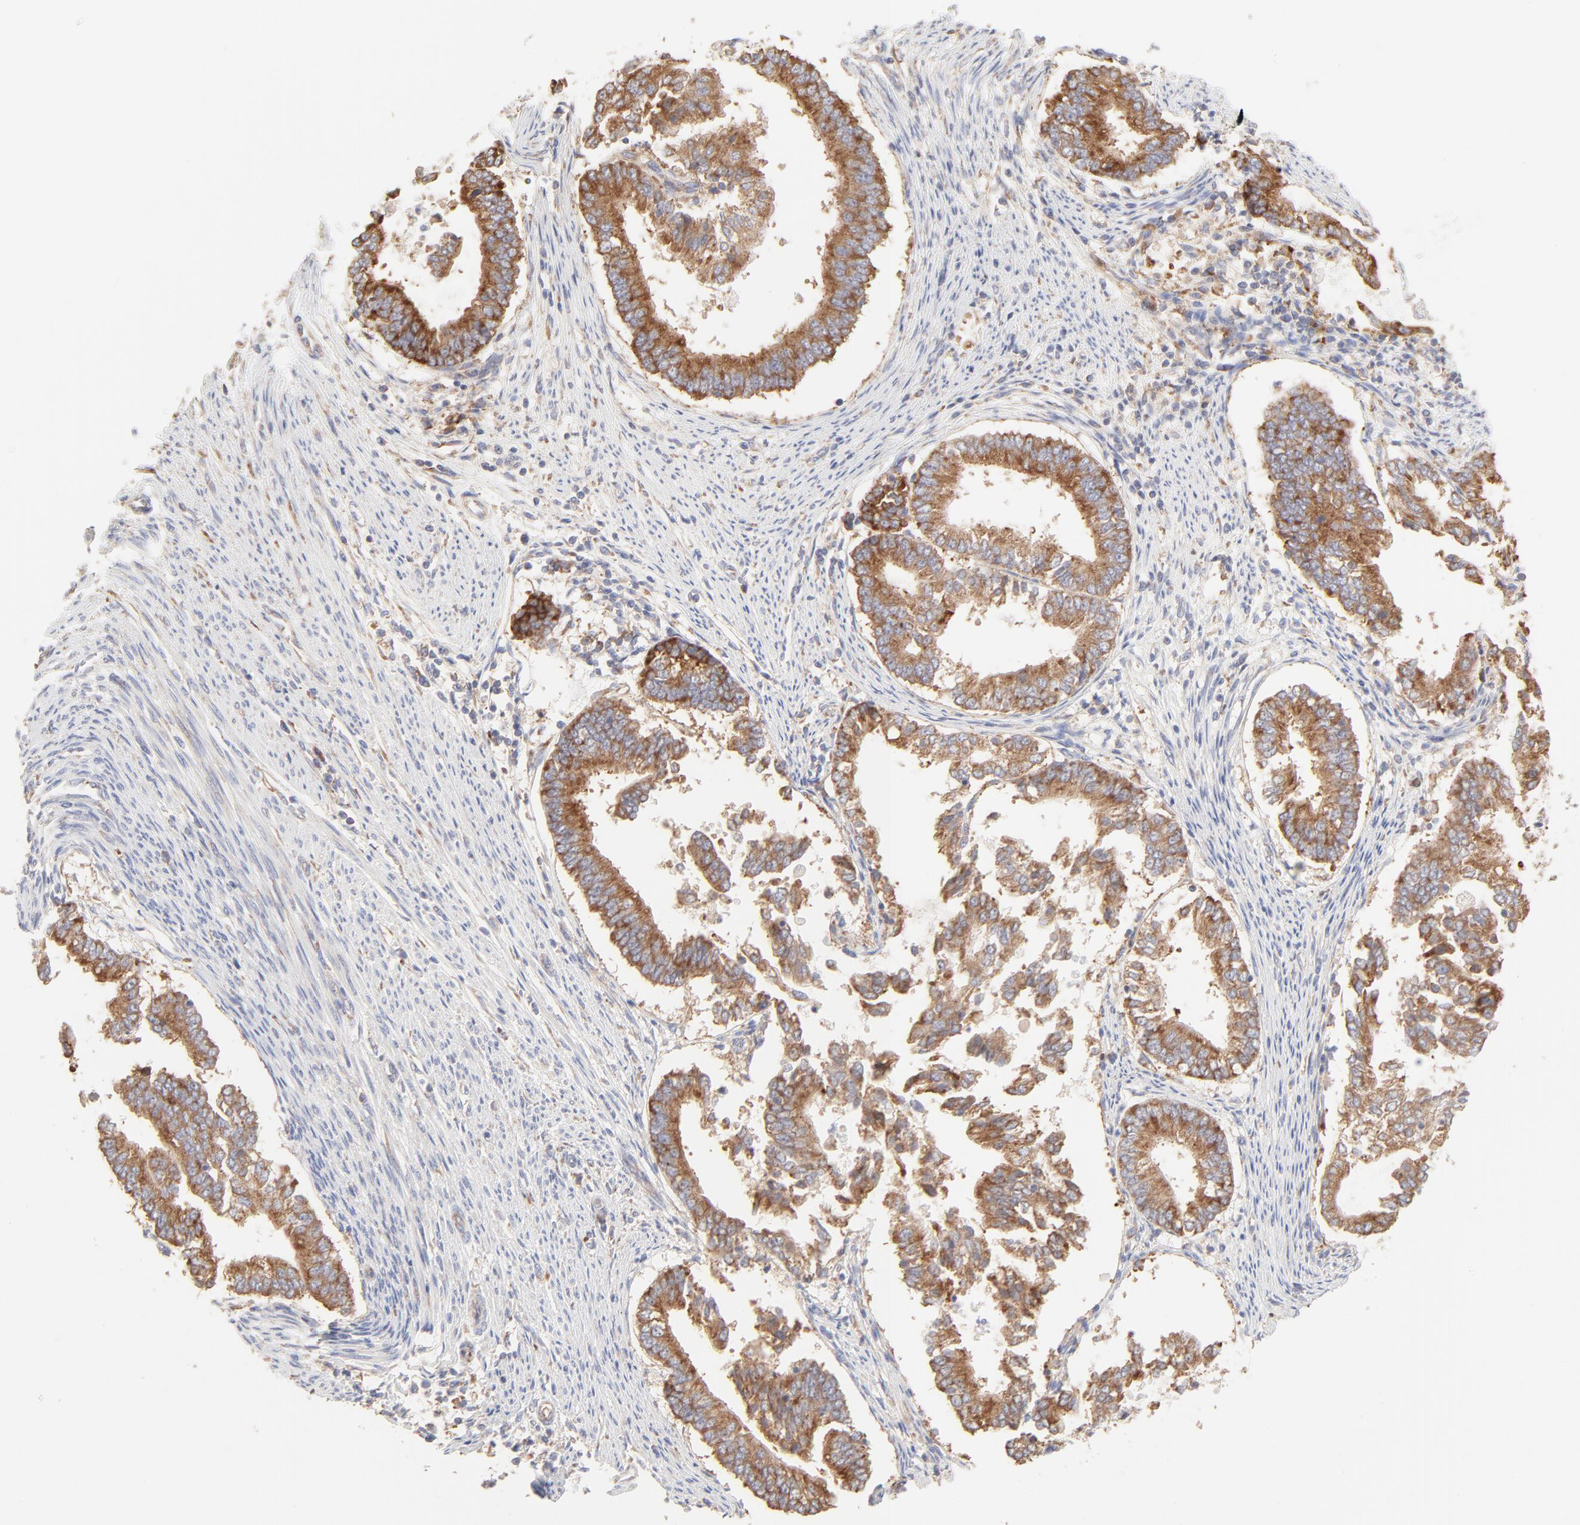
{"staining": {"intensity": "strong", "quantity": ">75%", "location": "cytoplasmic/membranous"}, "tissue": "endometrial cancer", "cell_type": "Tumor cells", "image_type": "cancer", "snomed": [{"axis": "morphology", "description": "Adenocarcinoma, NOS"}, {"axis": "topography", "description": "Endometrium"}], "caption": "Endometrial cancer was stained to show a protein in brown. There is high levels of strong cytoplasmic/membranous positivity in approximately >75% of tumor cells.", "gene": "RPS21", "patient": {"sex": "female", "age": 63}}